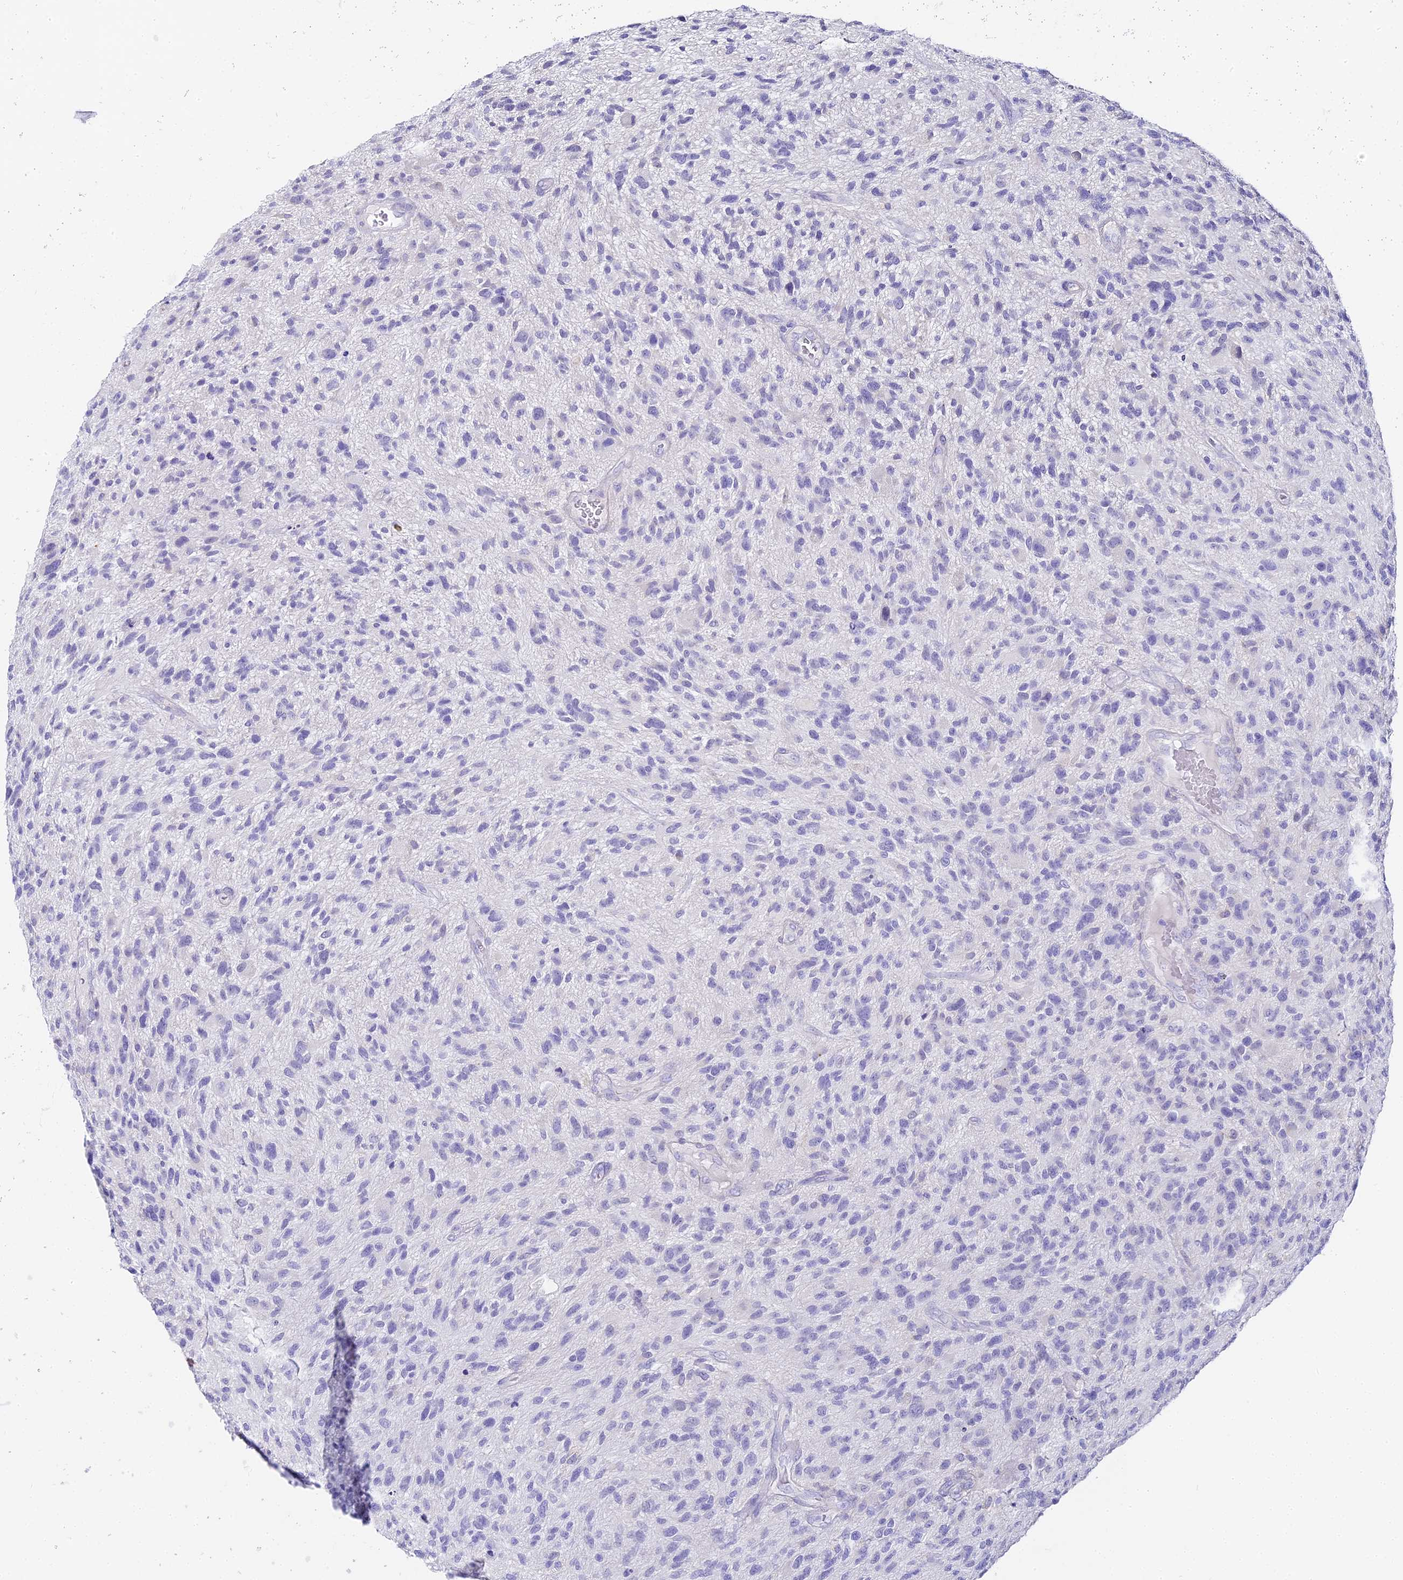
{"staining": {"intensity": "negative", "quantity": "none", "location": "none"}, "tissue": "glioma", "cell_type": "Tumor cells", "image_type": "cancer", "snomed": [{"axis": "morphology", "description": "Glioma, malignant, High grade"}, {"axis": "topography", "description": "Brain"}], "caption": "A histopathology image of human glioma is negative for staining in tumor cells. (Stains: DAB (3,3'-diaminobenzidine) IHC with hematoxylin counter stain, Microscopy: brightfield microscopy at high magnification).", "gene": "ABHD14A-ACY1", "patient": {"sex": "male", "age": 47}}